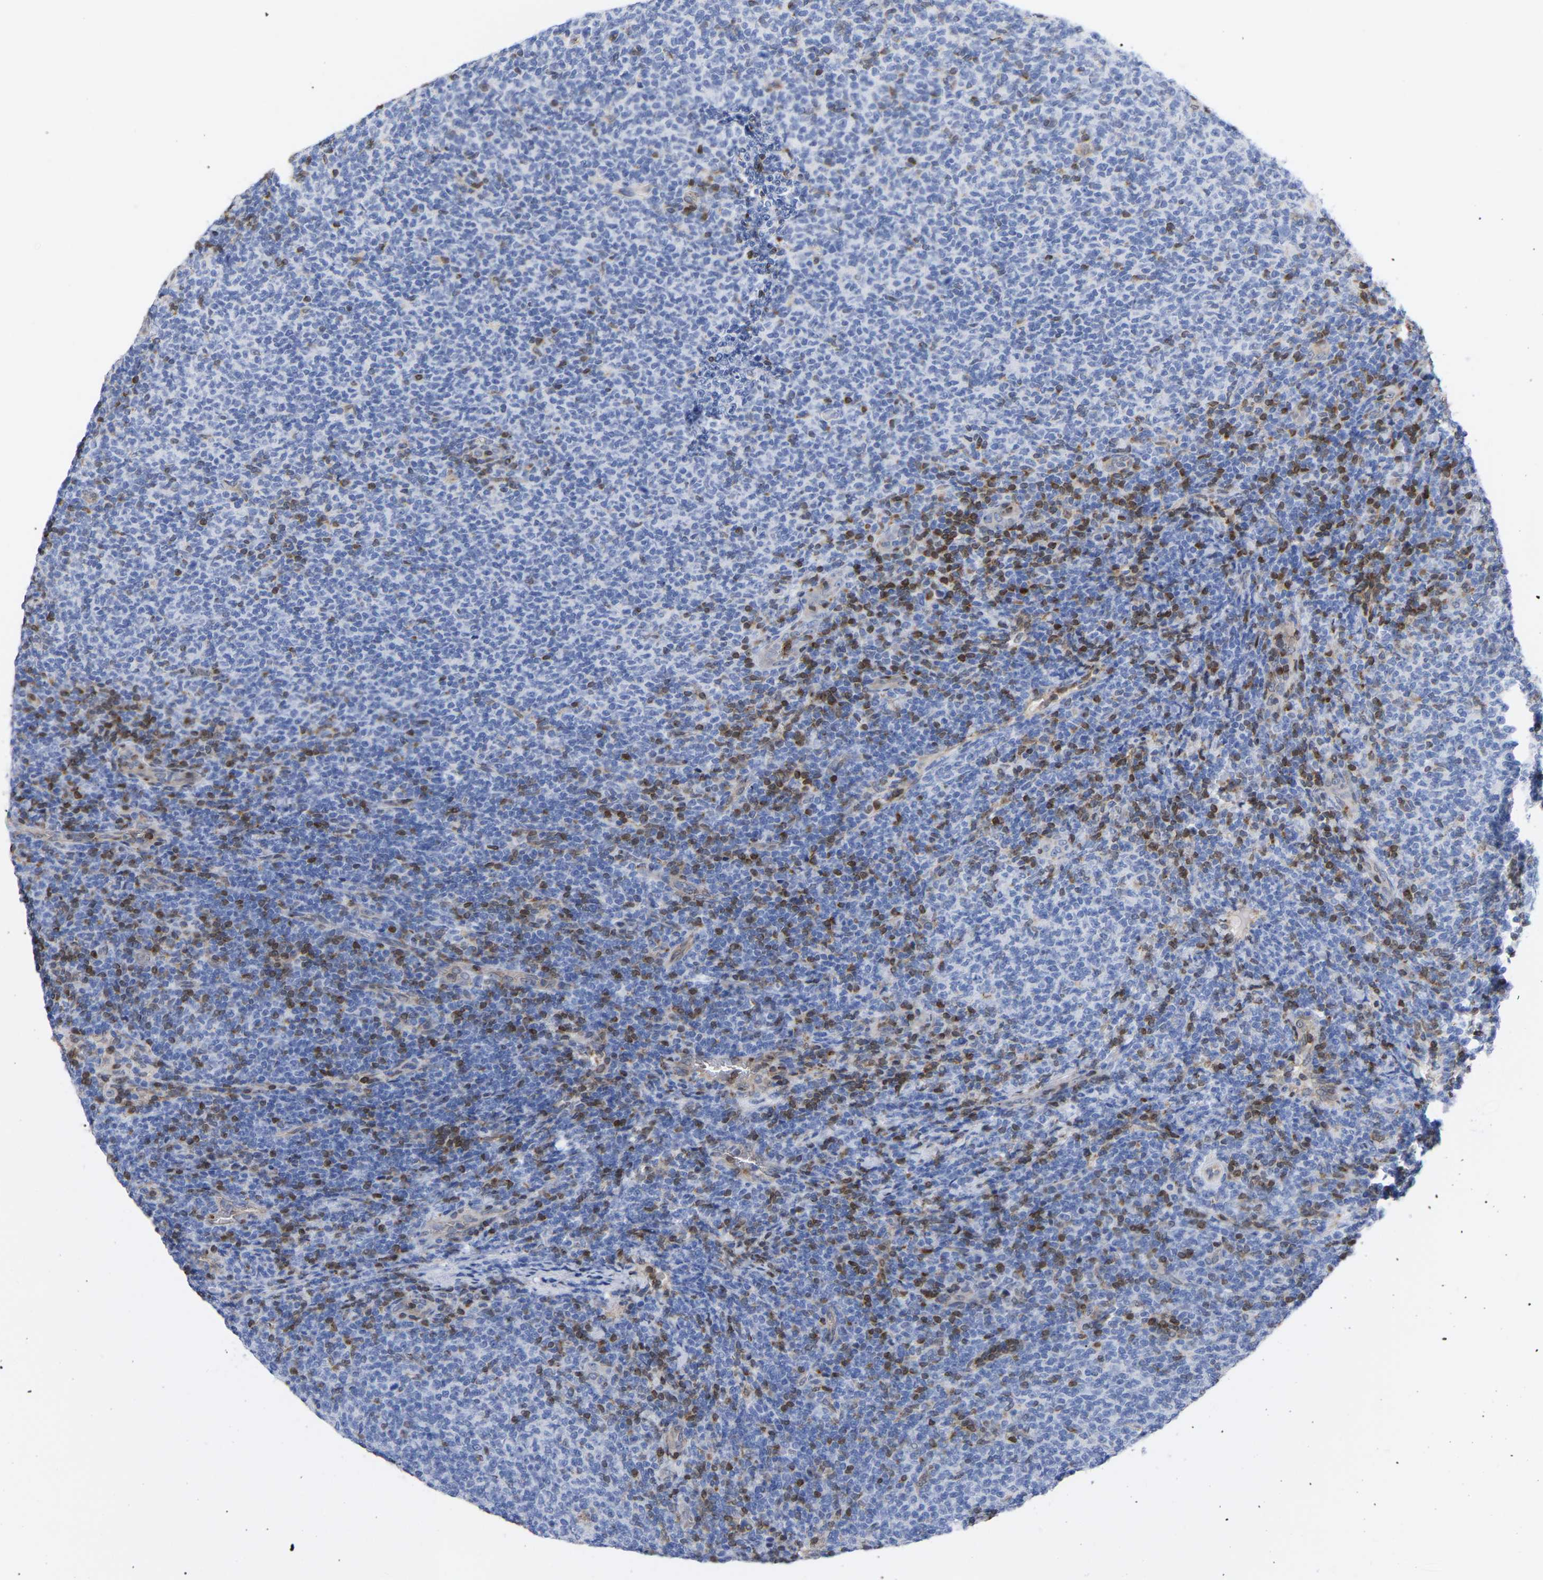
{"staining": {"intensity": "negative", "quantity": "none", "location": "none"}, "tissue": "lymphoma", "cell_type": "Tumor cells", "image_type": "cancer", "snomed": [{"axis": "morphology", "description": "Malignant lymphoma, non-Hodgkin's type, Low grade"}, {"axis": "topography", "description": "Lymph node"}], "caption": "Tumor cells show no significant expression in low-grade malignant lymphoma, non-Hodgkin's type. (DAB (3,3'-diaminobenzidine) IHC, high magnification).", "gene": "GIMAP4", "patient": {"sex": "male", "age": 66}}